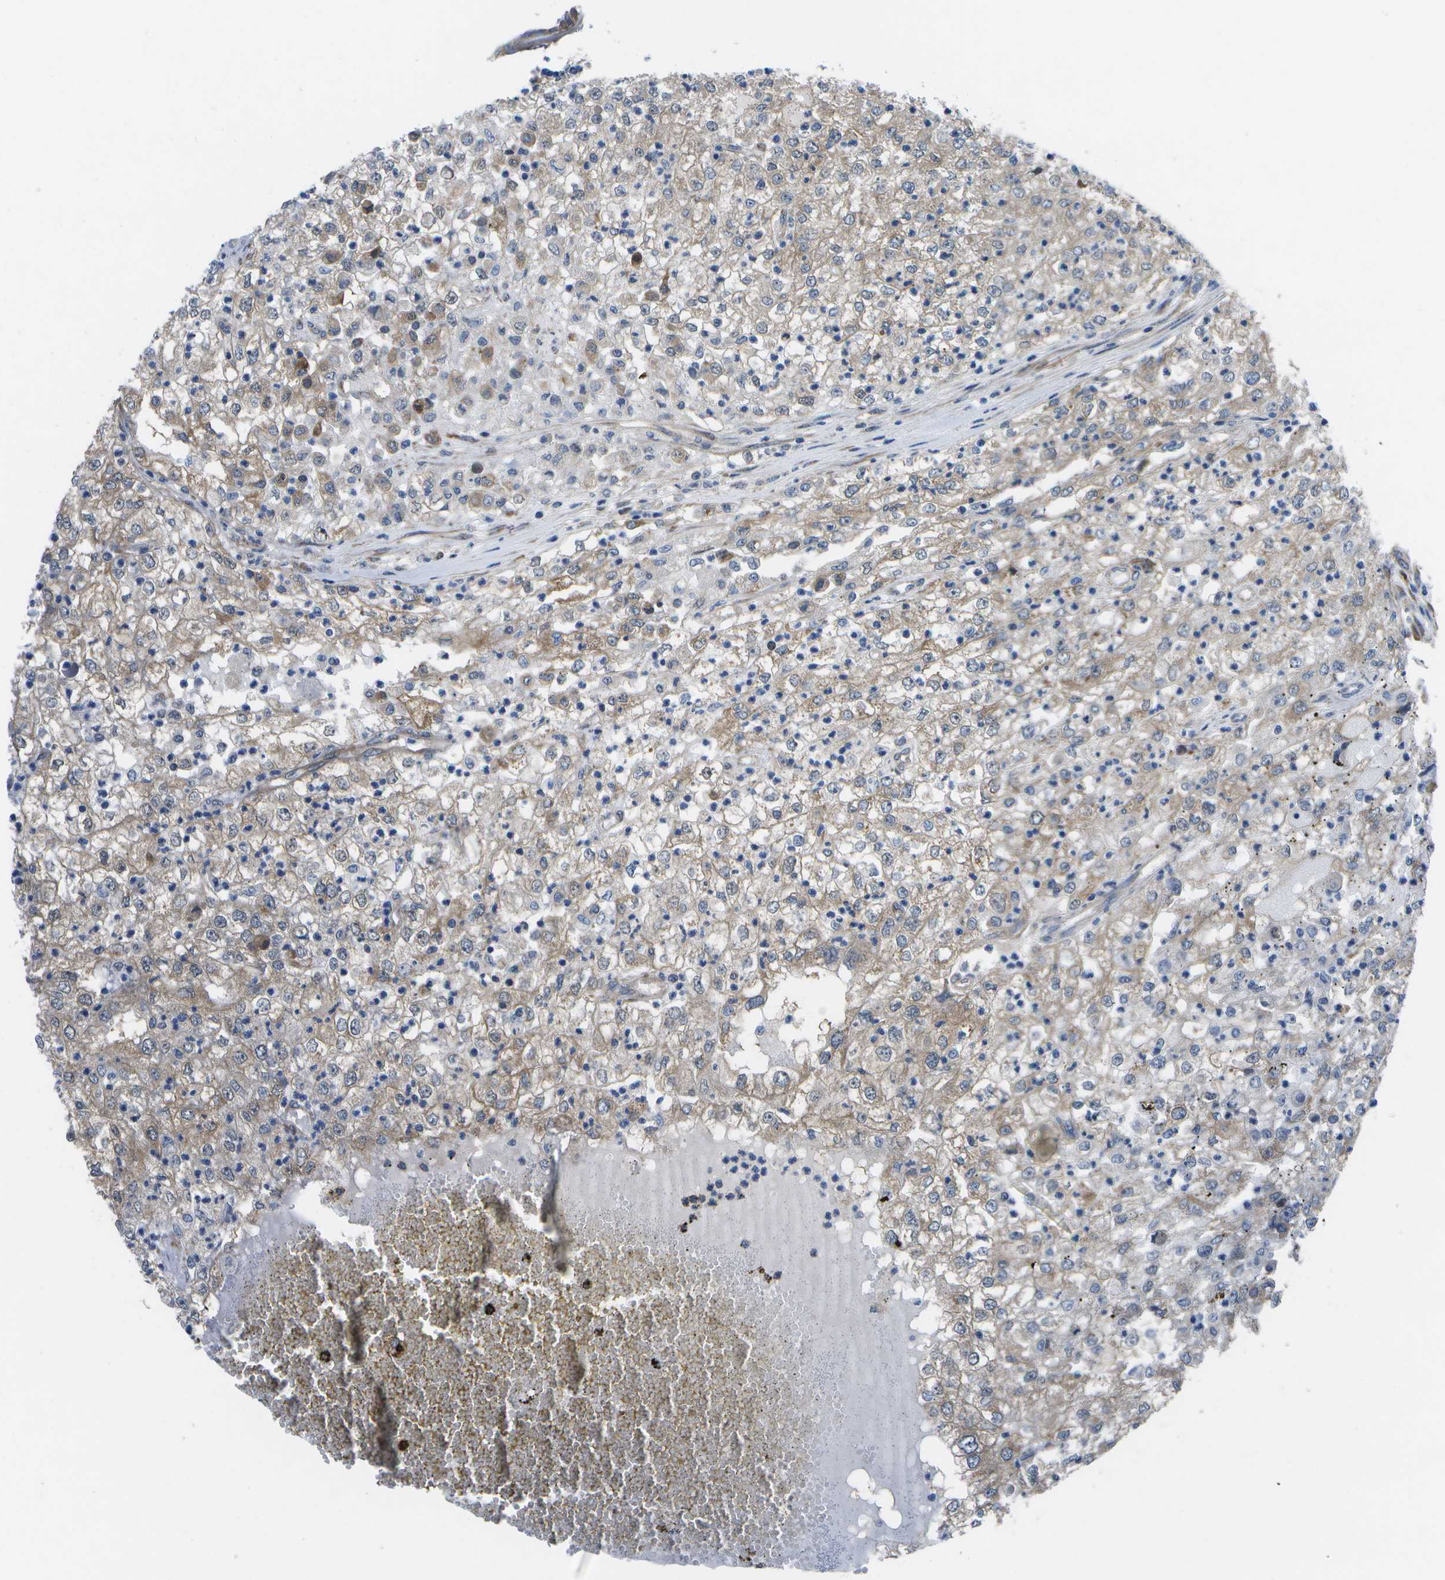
{"staining": {"intensity": "weak", "quantity": "25%-75%", "location": "cytoplasmic/membranous"}, "tissue": "renal cancer", "cell_type": "Tumor cells", "image_type": "cancer", "snomed": [{"axis": "morphology", "description": "Adenocarcinoma, NOS"}, {"axis": "topography", "description": "Kidney"}], "caption": "An image of renal cancer (adenocarcinoma) stained for a protein displays weak cytoplasmic/membranous brown staining in tumor cells.", "gene": "P3H1", "patient": {"sex": "female", "age": 54}}